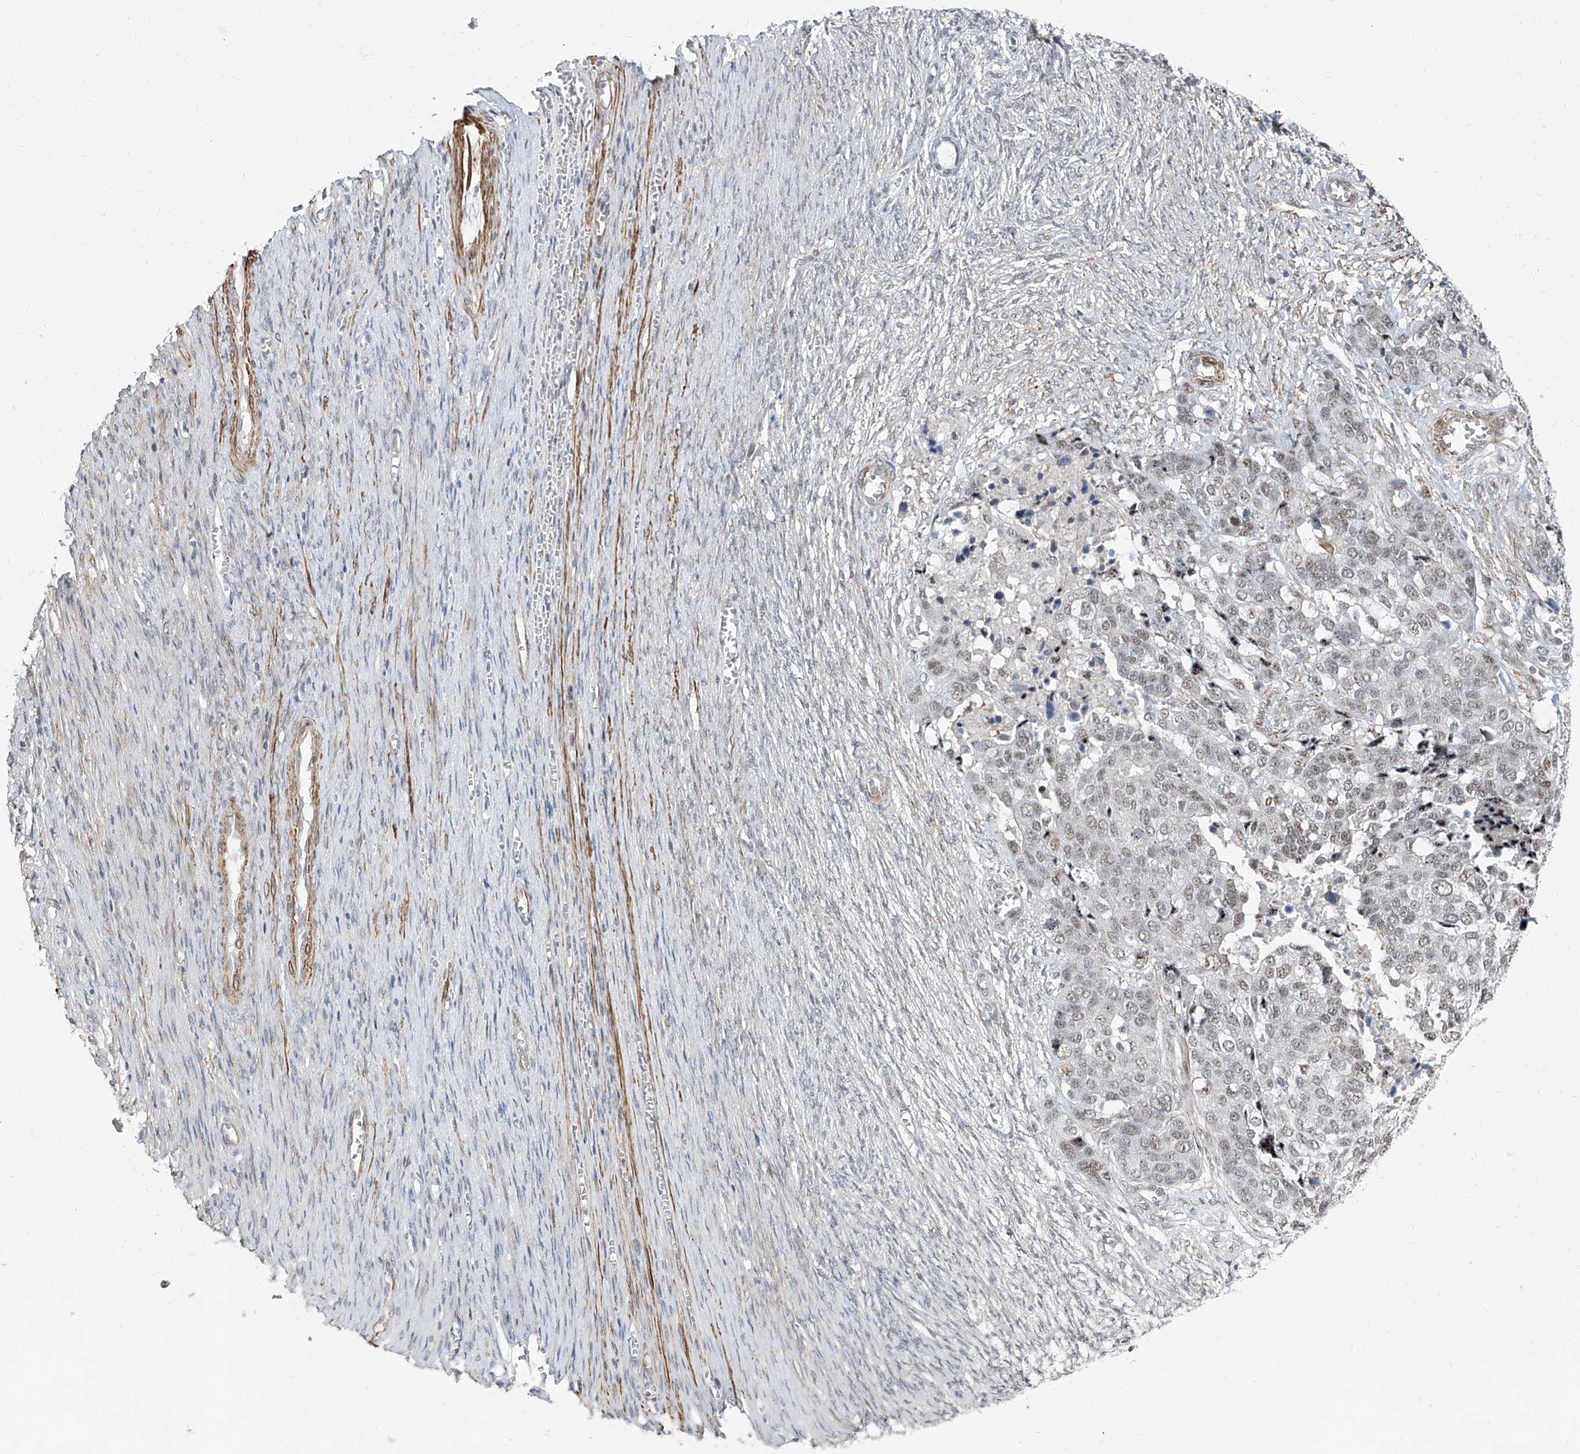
{"staining": {"intensity": "weak", "quantity": "25%-75%", "location": "nuclear"}, "tissue": "ovarian cancer", "cell_type": "Tumor cells", "image_type": "cancer", "snomed": [{"axis": "morphology", "description": "Cystadenocarcinoma, serous, NOS"}, {"axis": "topography", "description": "Ovary"}], "caption": "Weak nuclear staining is appreciated in about 25%-75% of tumor cells in serous cystadenocarcinoma (ovarian).", "gene": "TXLNB", "patient": {"sex": "female", "age": 44}}